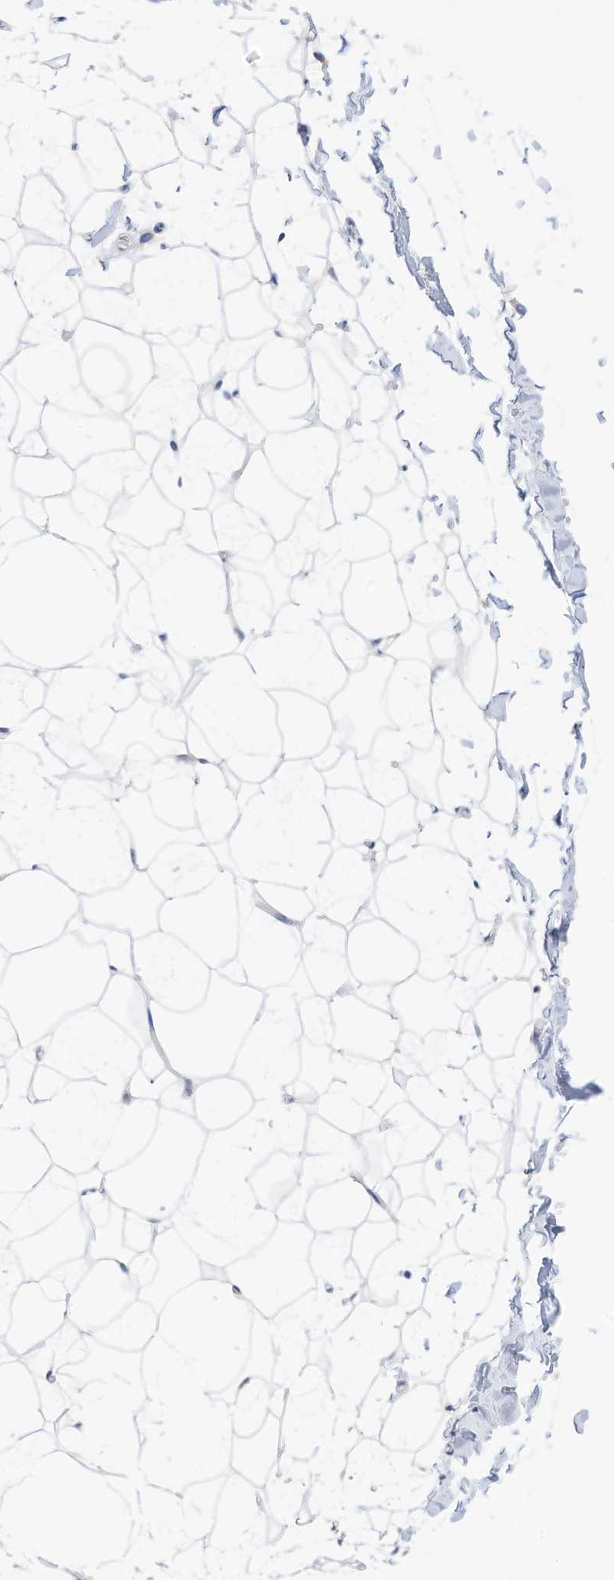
{"staining": {"intensity": "negative", "quantity": "none", "location": "none"}, "tissue": "adipose tissue", "cell_type": "Adipocytes", "image_type": "normal", "snomed": [{"axis": "morphology", "description": "Normal tissue, NOS"}, {"axis": "topography", "description": "Breast"}], "caption": "Adipocytes show no significant protein positivity in benign adipose tissue.", "gene": "SPOCD1", "patient": {"sex": "female", "age": 23}}